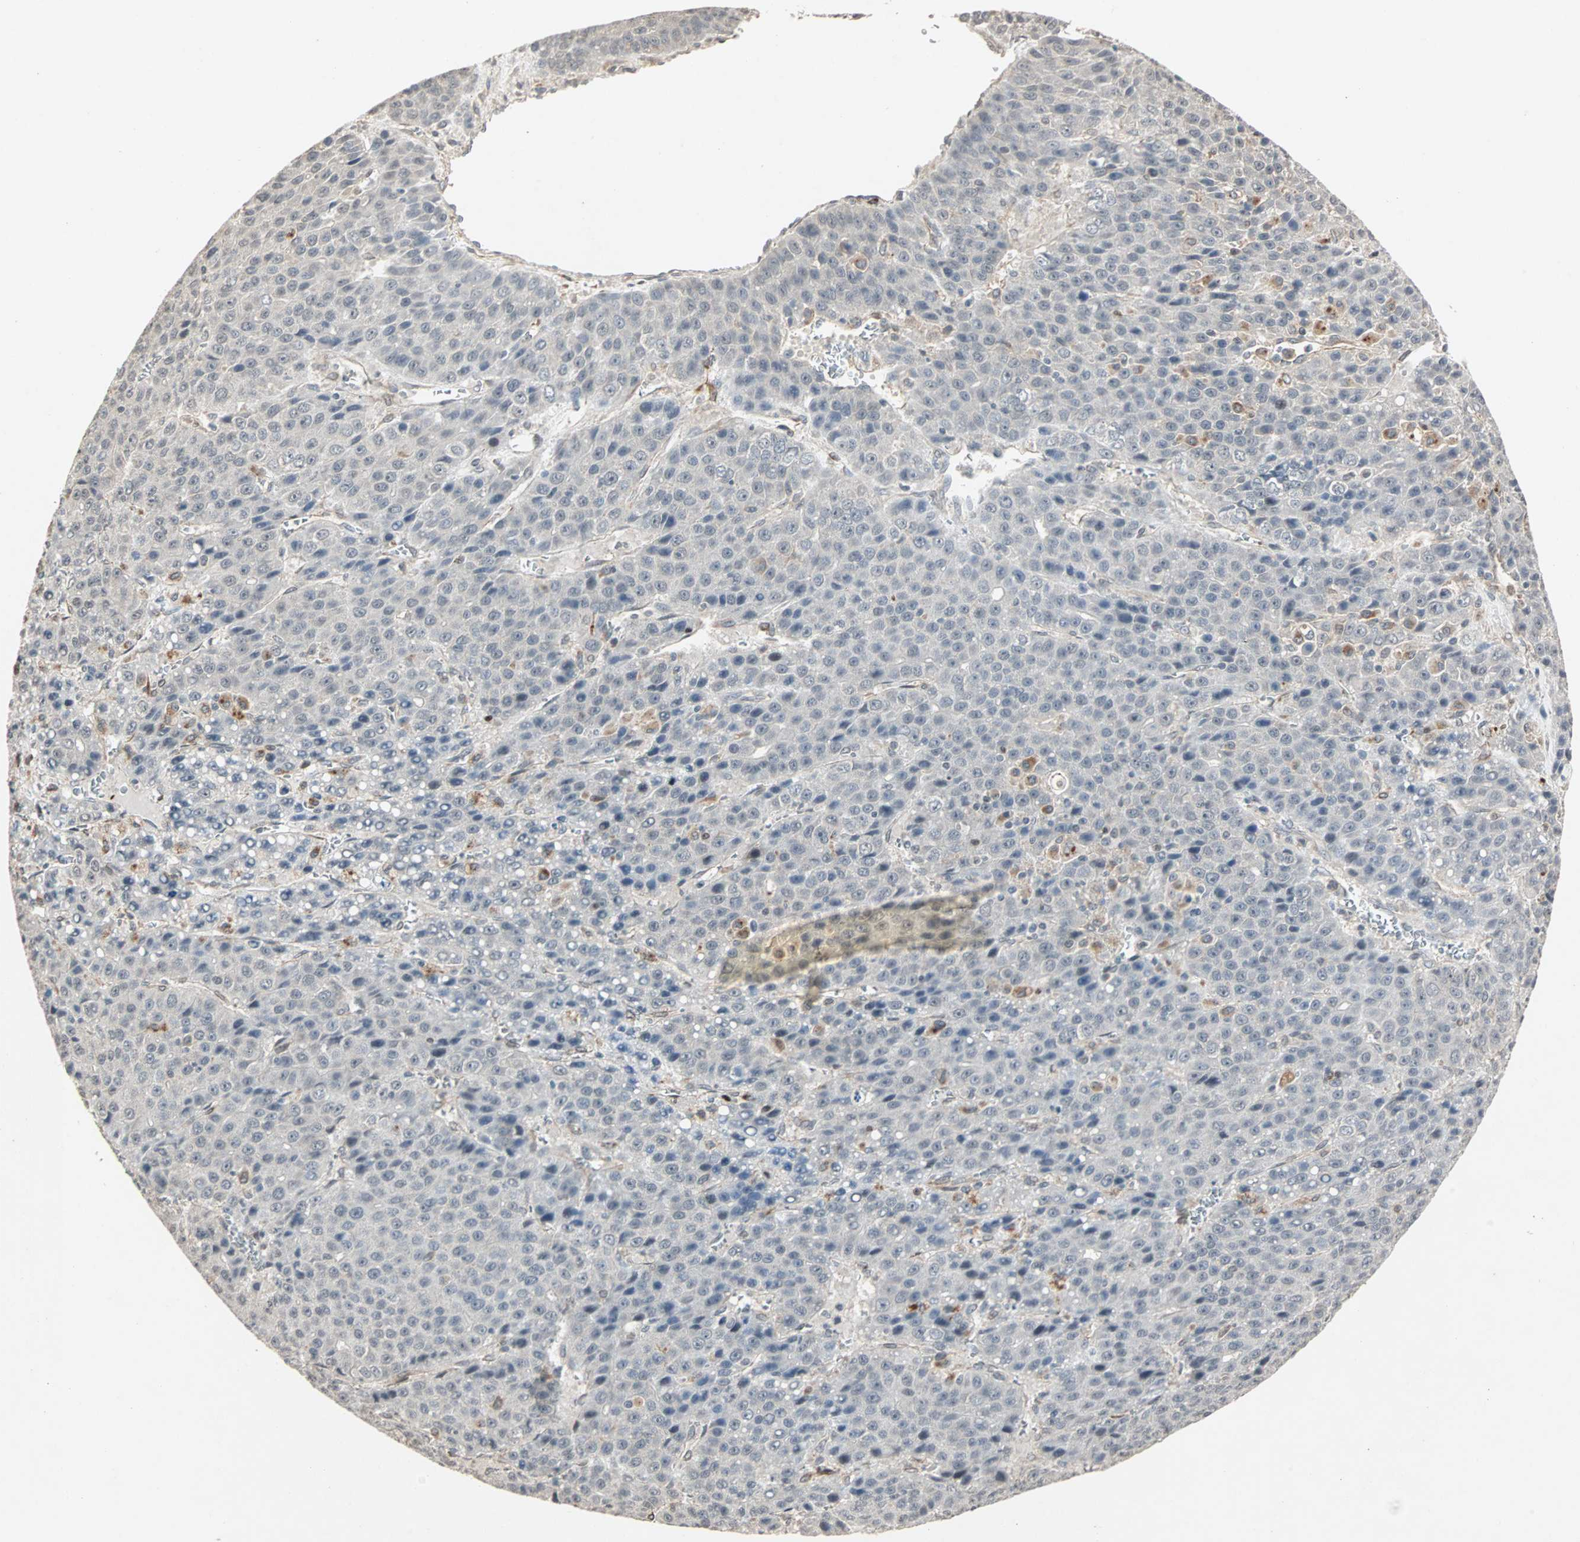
{"staining": {"intensity": "weak", "quantity": "<25%", "location": "cytoplasmic/membranous"}, "tissue": "liver cancer", "cell_type": "Tumor cells", "image_type": "cancer", "snomed": [{"axis": "morphology", "description": "Carcinoma, Hepatocellular, NOS"}, {"axis": "topography", "description": "Liver"}], "caption": "The micrograph demonstrates no significant staining in tumor cells of liver hepatocellular carcinoma.", "gene": "TRPV4", "patient": {"sex": "female", "age": 53}}